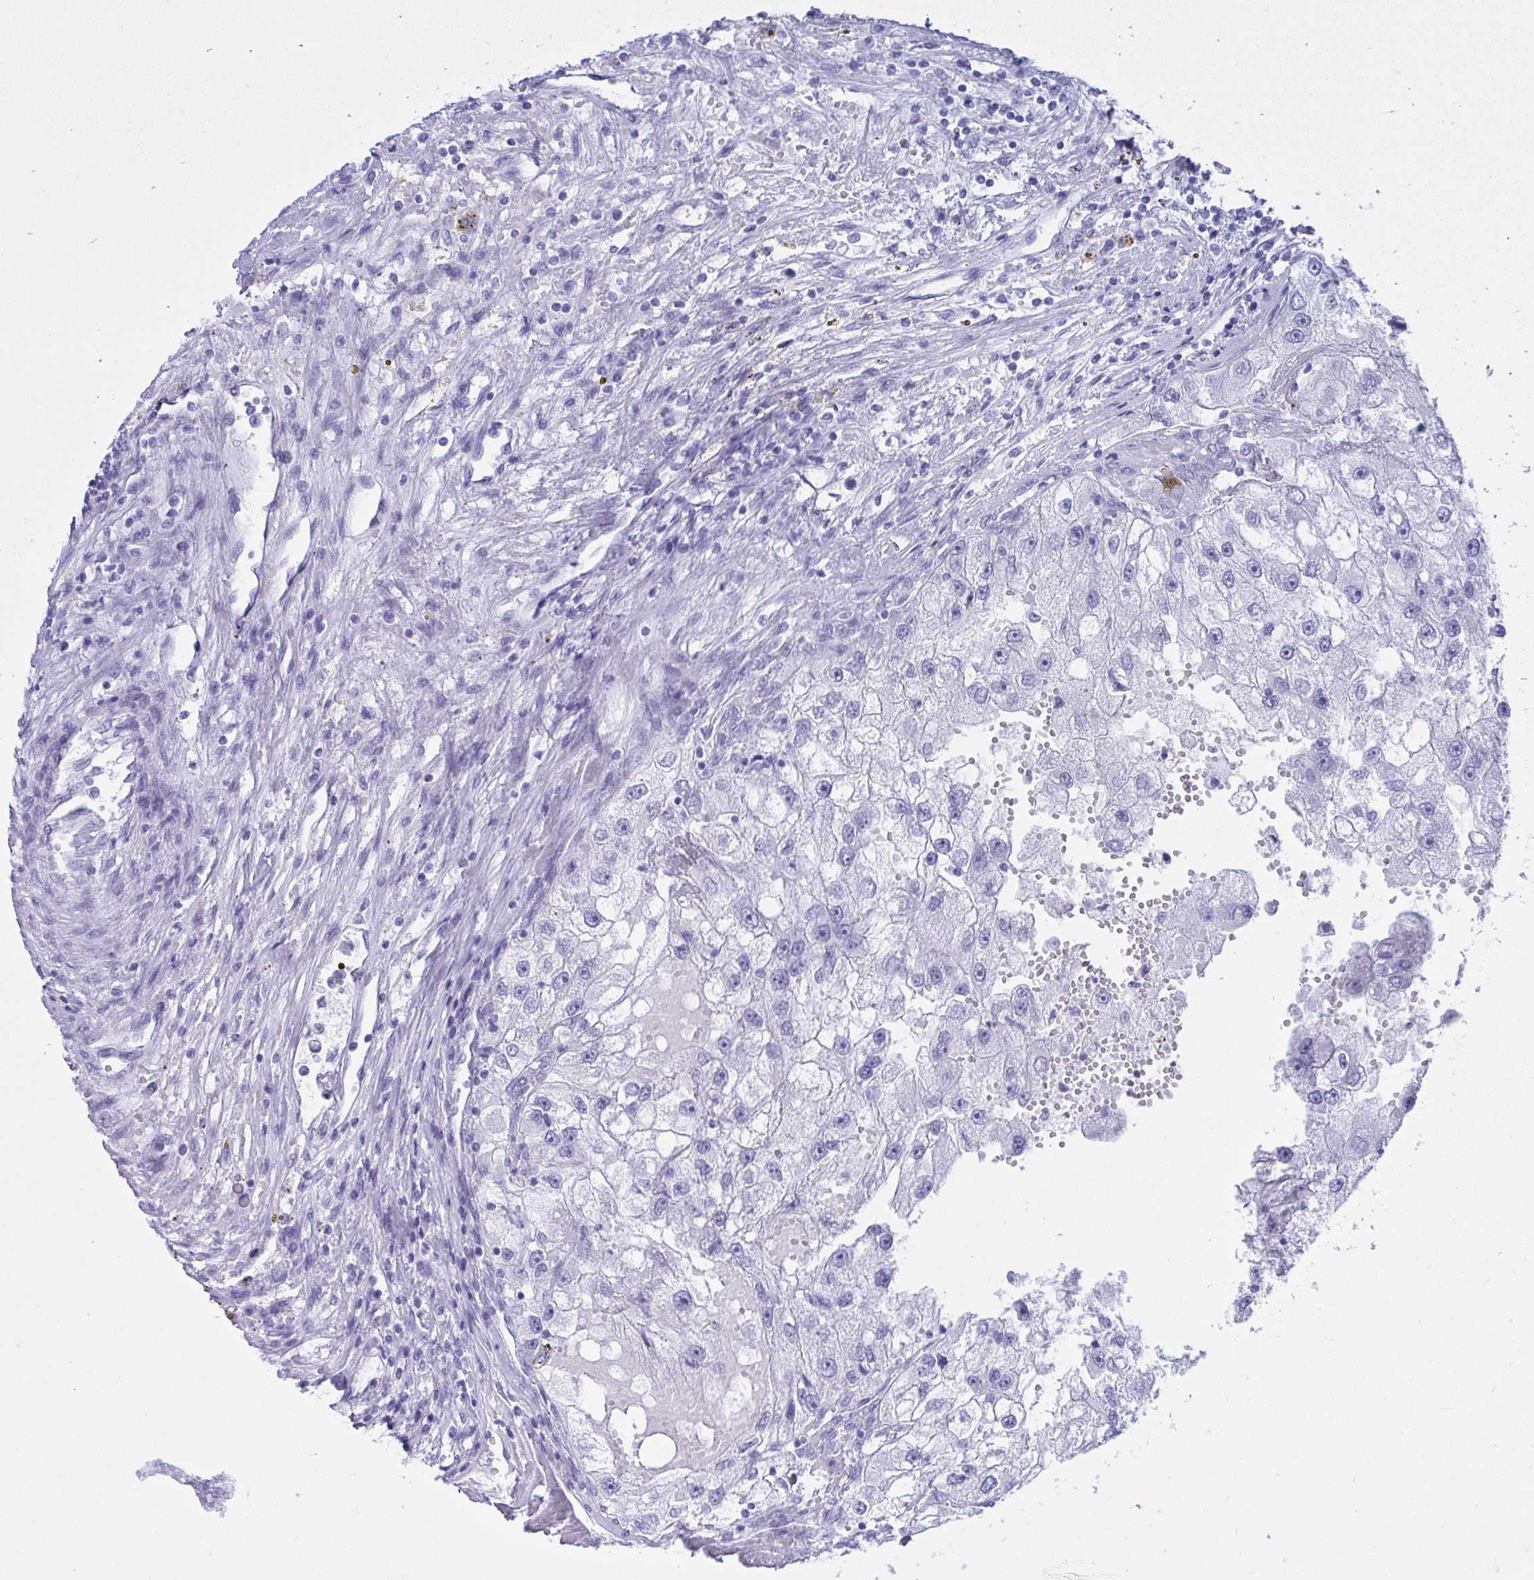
{"staining": {"intensity": "negative", "quantity": "none", "location": "none"}, "tissue": "renal cancer", "cell_type": "Tumor cells", "image_type": "cancer", "snomed": [{"axis": "morphology", "description": "Adenocarcinoma, NOS"}, {"axis": "topography", "description": "Kidney"}], "caption": "Immunohistochemistry of human adenocarcinoma (renal) demonstrates no staining in tumor cells. Nuclei are stained in blue.", "gene": "SHISA8", "patient": {"sex": "male", "age": 63}}